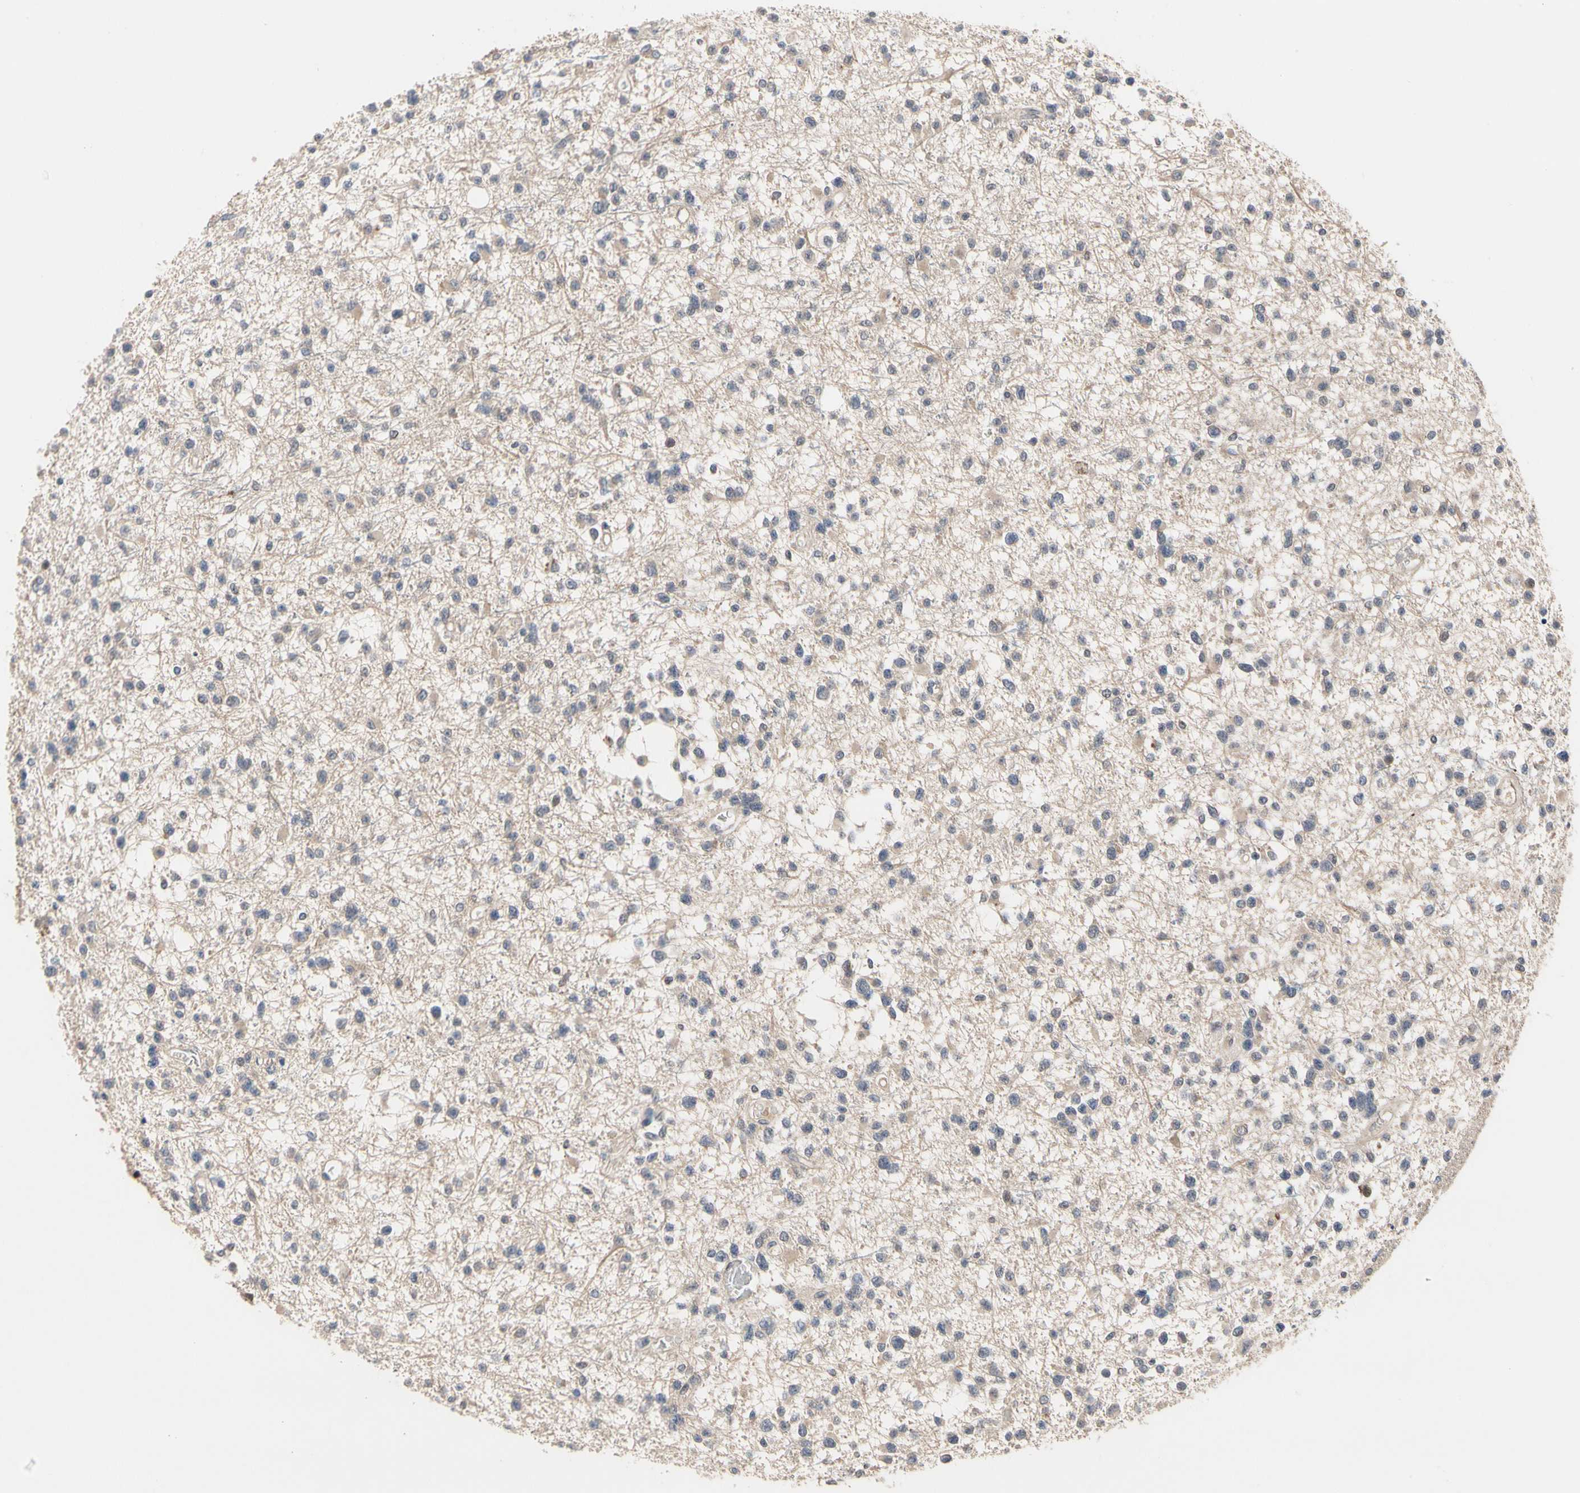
{"staining": {"intensity": "negative", "quantity": "none", "location": "none"}, "tissue": "glioma", "cell_type": "Tumor cells", "image_type": "cancer", "snomed": [{"axis": "morphology", "description": "Glioma, malignant, Low grade"}, {"axis": "topography", "description": "Brain"}], "caption": "Micrograph shows no significant protein positivity in tumor cells of glioma.", "gene": "CYTIP", "patient": {"sex": "female", "age": 22}}